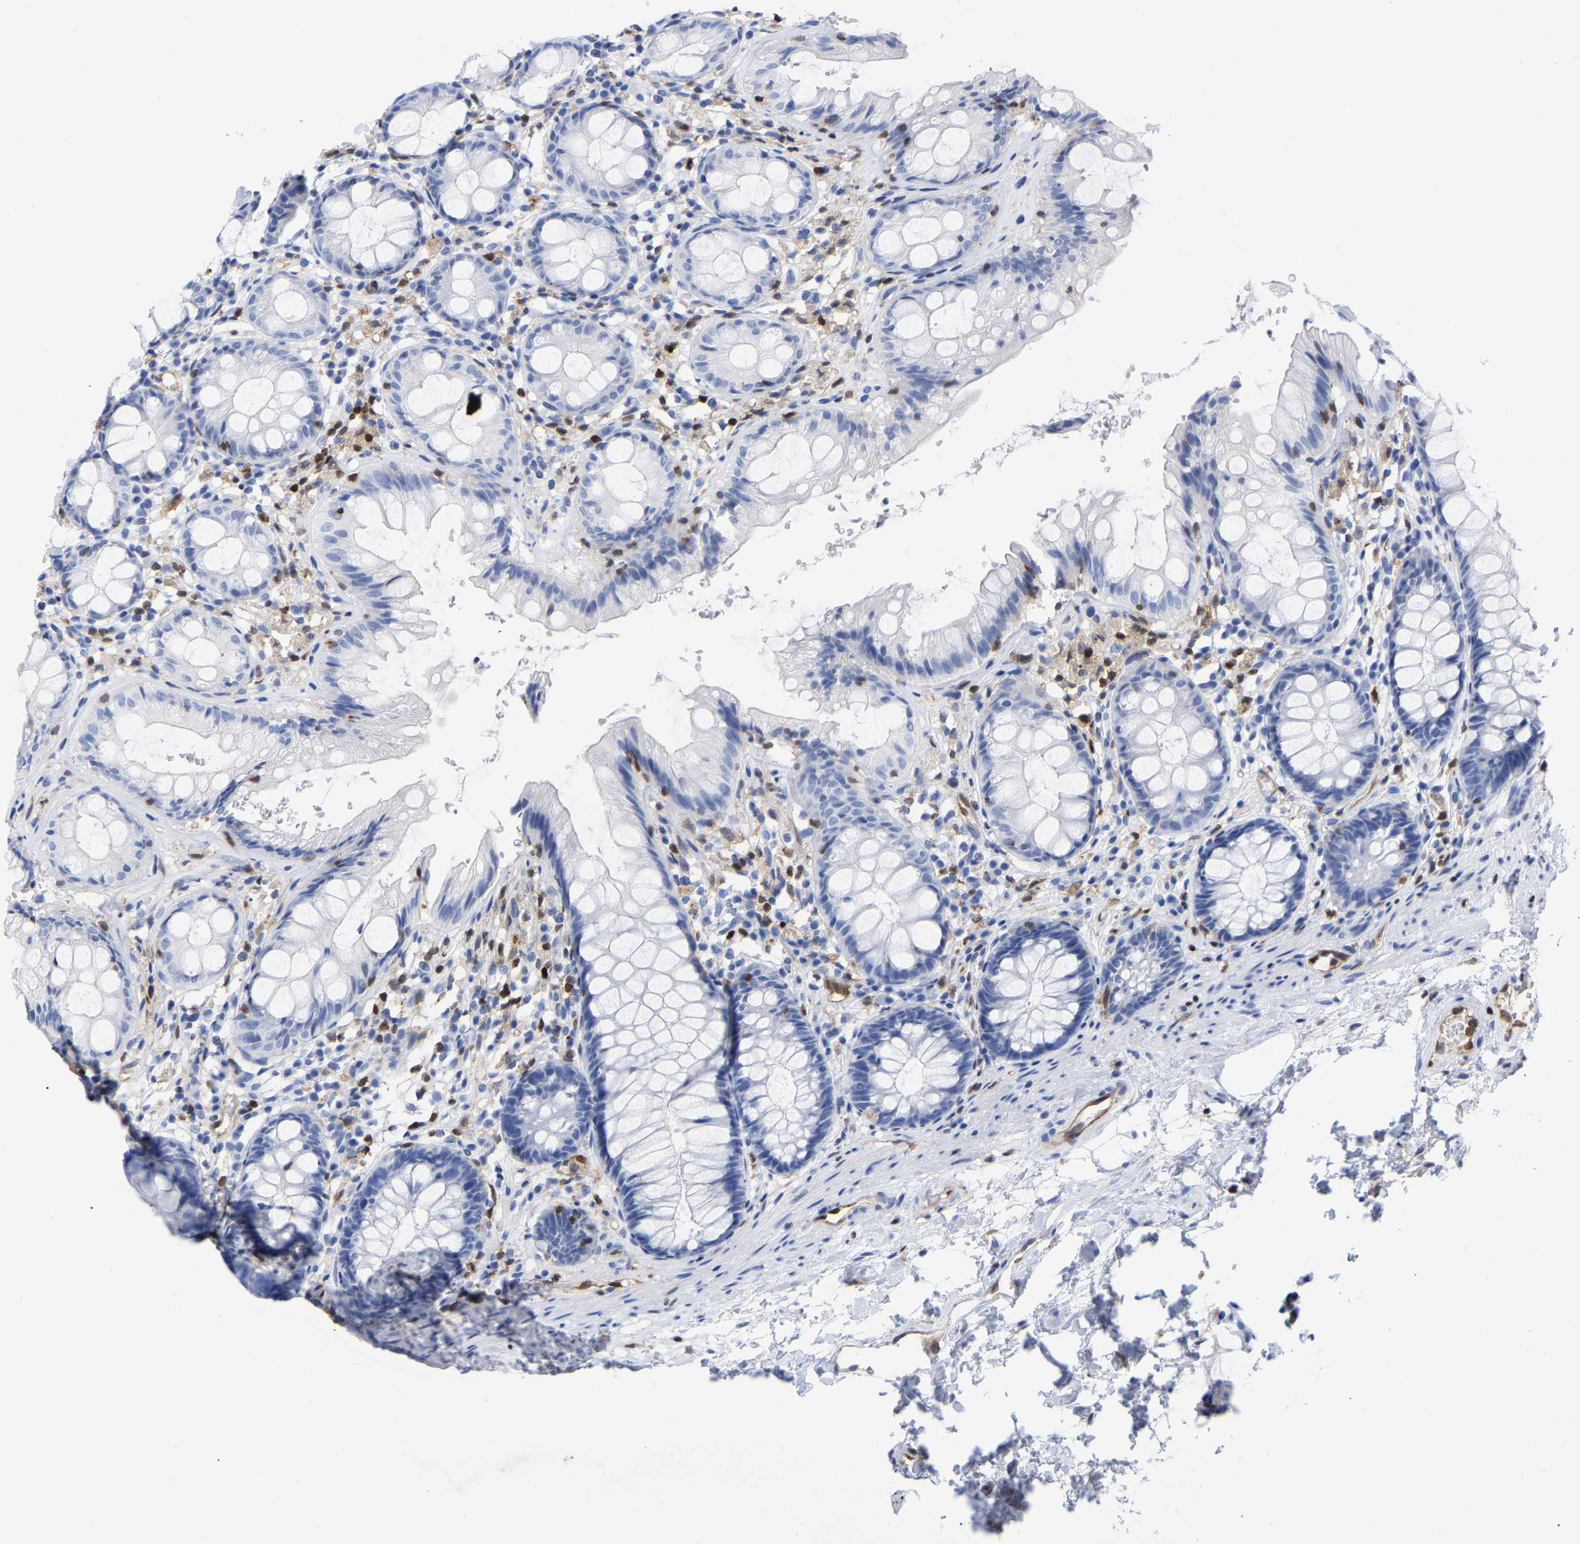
{"staining": {"intensity": "negative", "quantity": "none", "location": "none"}, "tissue": "rectum", "cell_type": "Glandular cells", "image_type": "normal", "snomed": [{"axis": "morphology", "description": "Normal tissue, NOS"}, {"axis": "topography", "description": "Rectum"}], "caption": "Immunohistochemistry (IHC) photomicrograph of benign rectum stained for a protein (brown), which shows no staining in glandular cells.", "gene": "GIMAP4", "patient": {"sex": "male", "age": 64}}